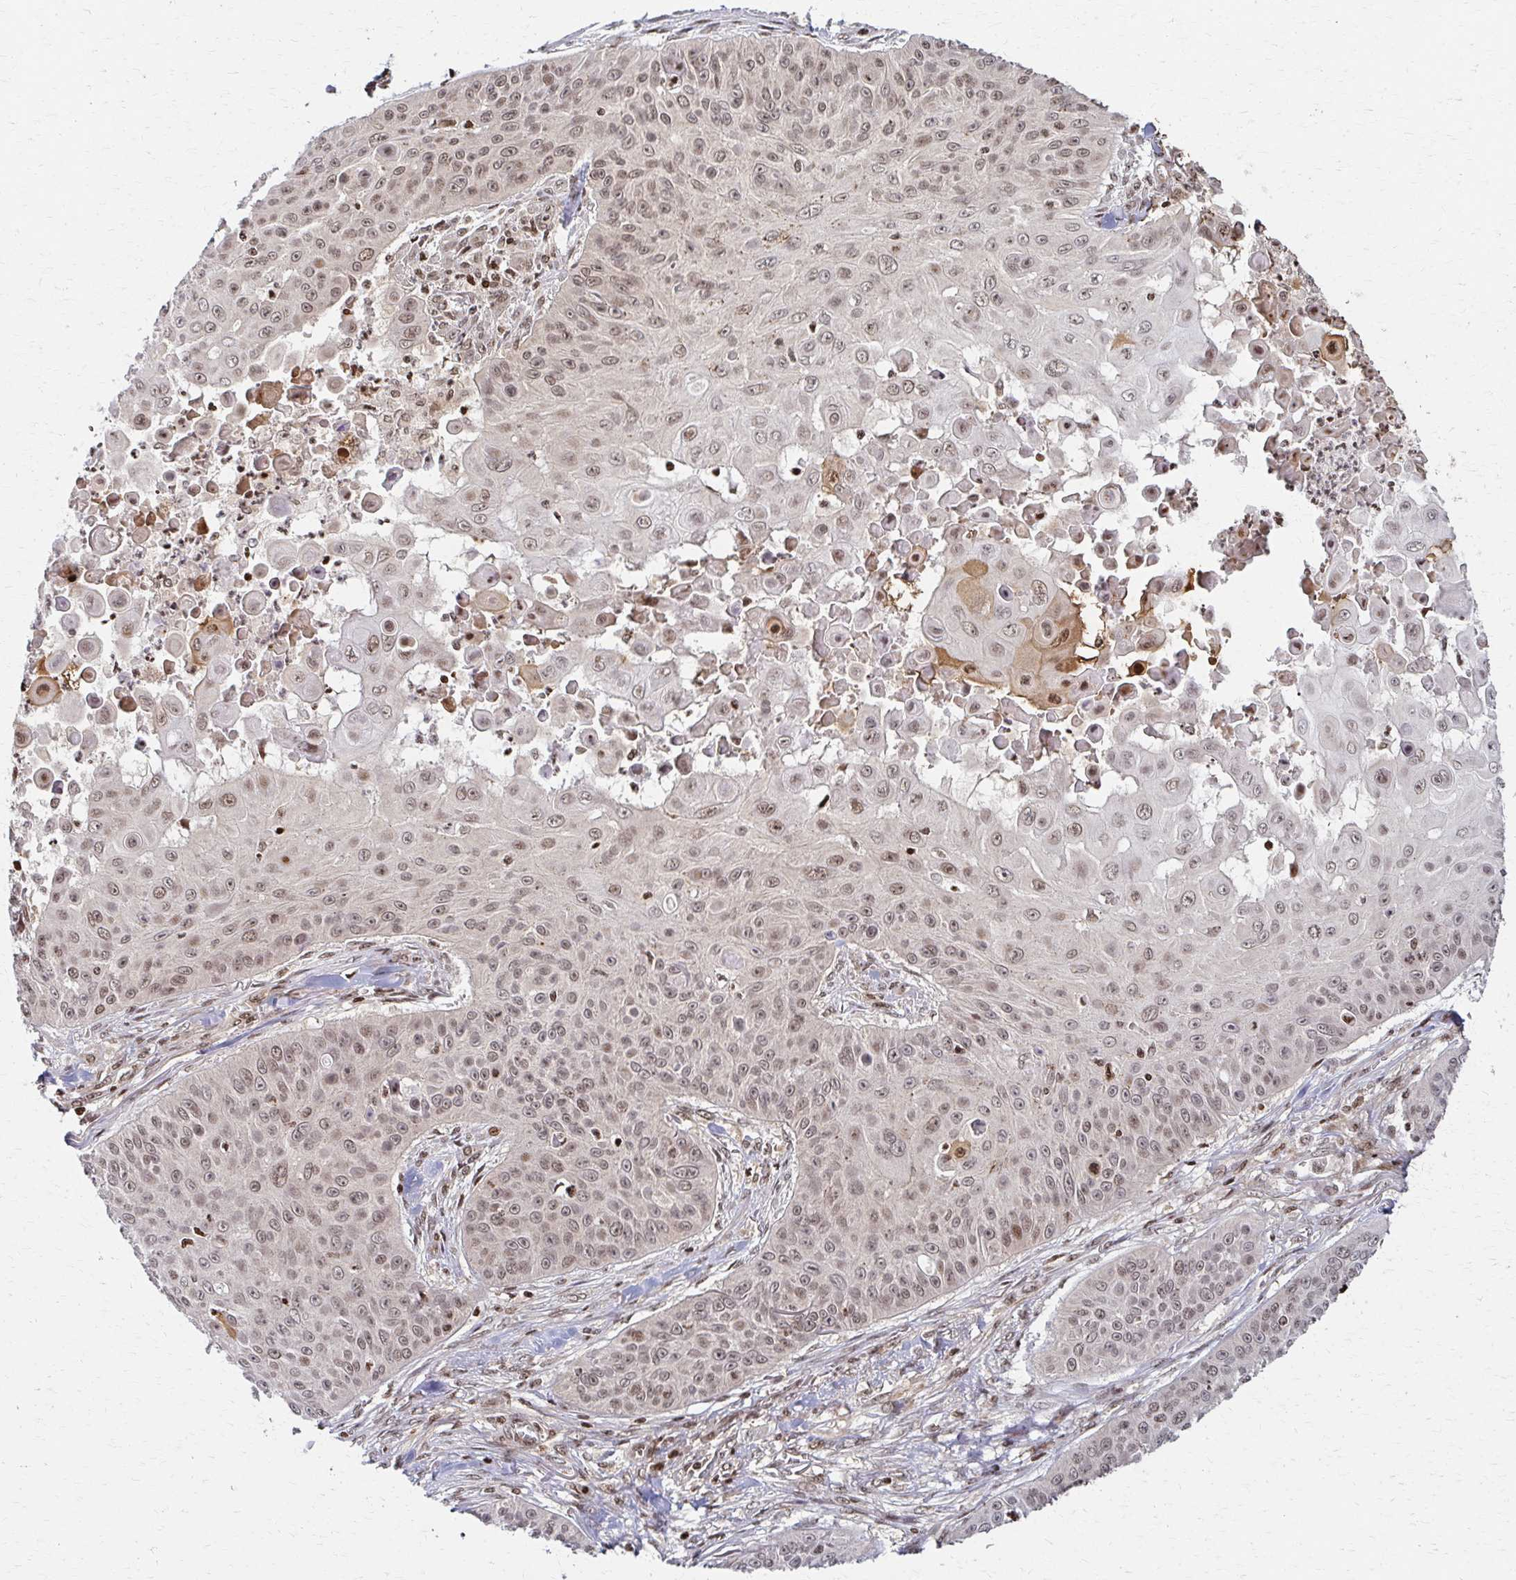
{"staining": {"intensity": "weak", "quantity": "25%-75%", "location": "nuclear"}, "tissue": "skin cancer", "cell_type": "Tumor cells", "image_type": "cancer", "snomed": [{"axis": "morphology", "description": "Squamous cell carcinoma, NOS"}, {"axis": "topography", "description": "Skin"}], "caption": "Skin cancer (squamous cell carcinoma) tissue reveals weak nuclear positivity in approximately 25%-75% of tumor cells, visualized by immunohistochemistry. Nuclei are stained in blue.", "gene": "PSMD7", "patient": {"sex": "male", "age": 82}}